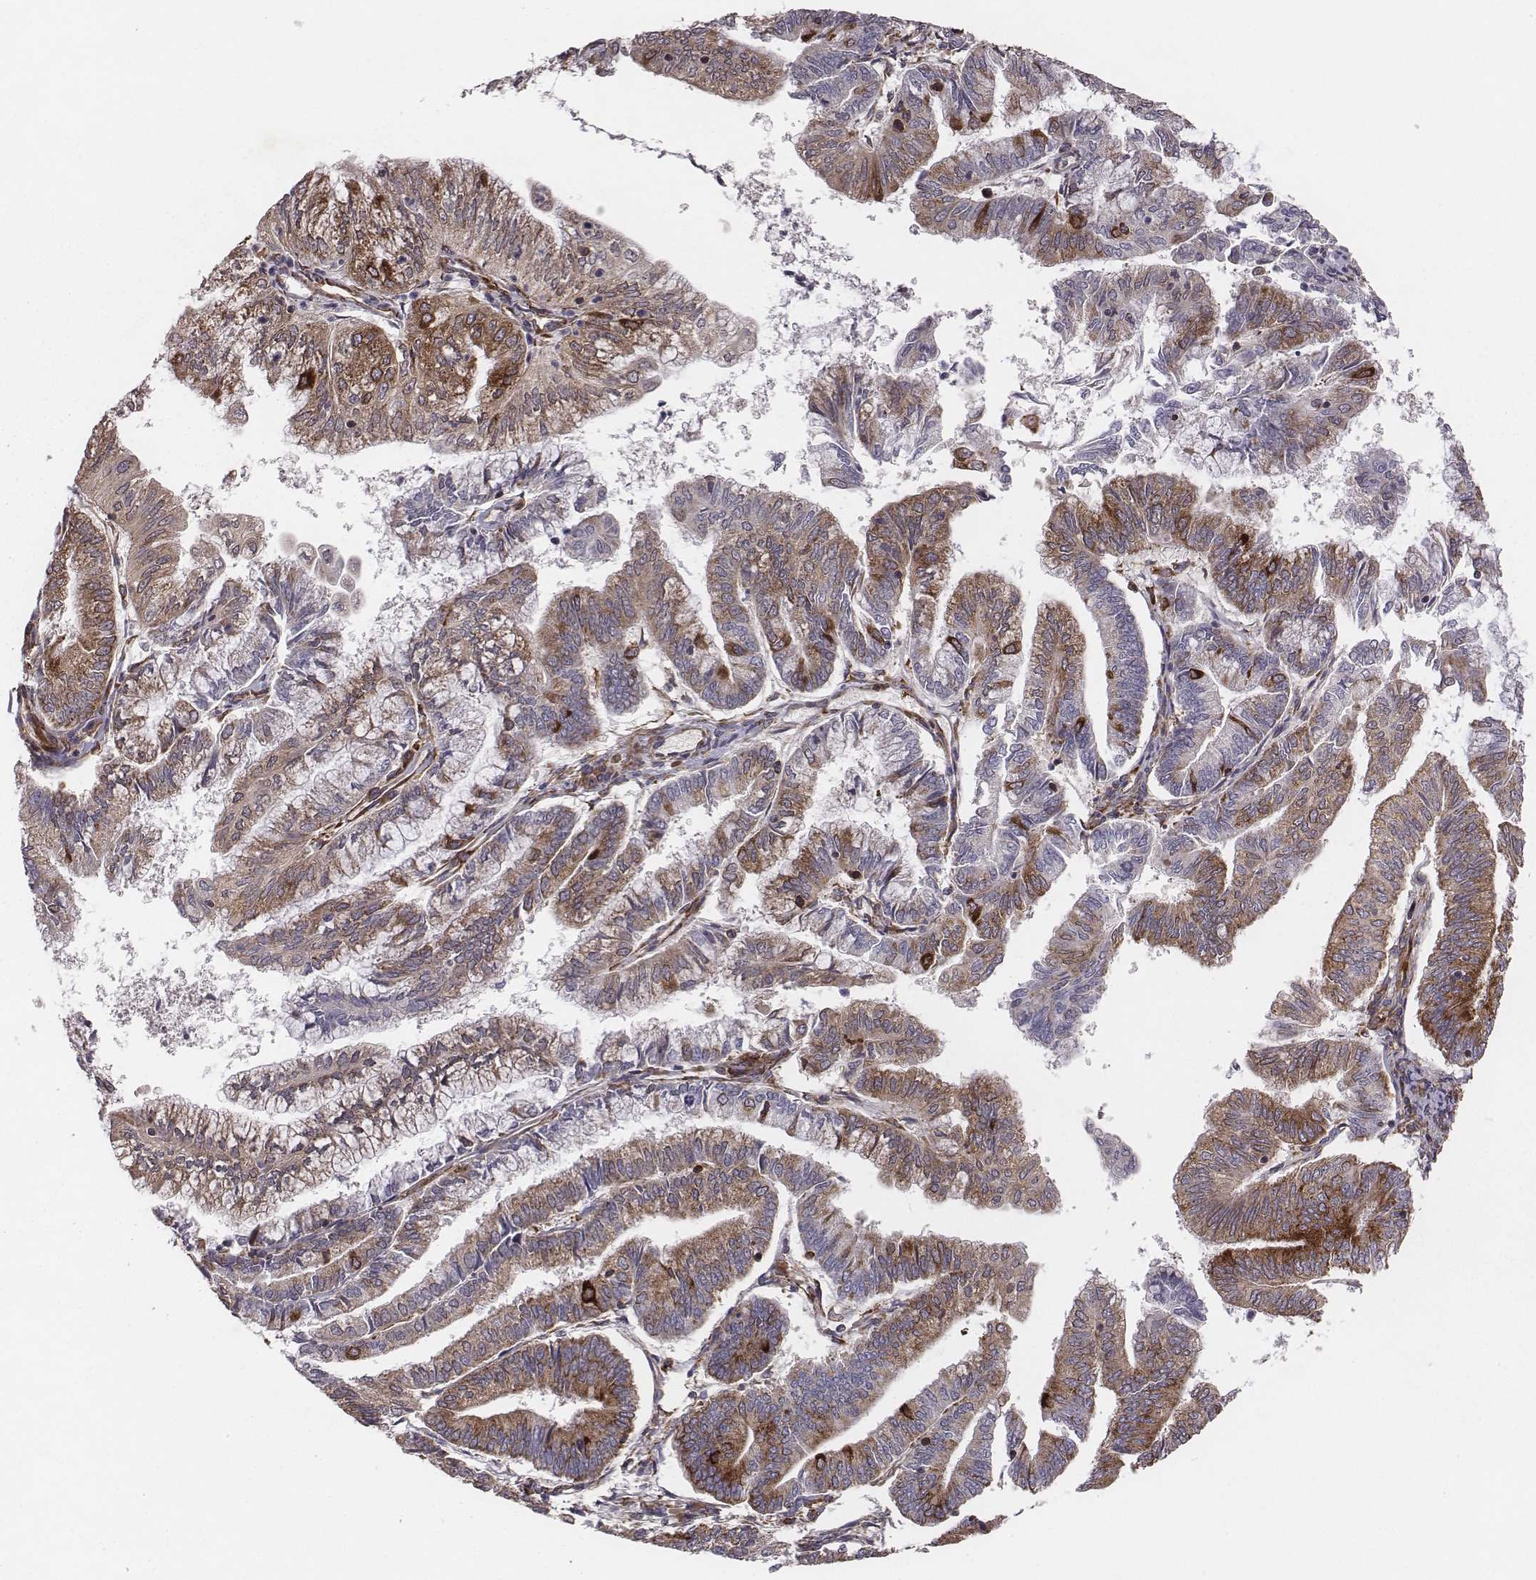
{"staining": {"intensity": "moderate", "quantity": ">75%", "location": "cytoplasmic/membranous"}, "tissue": "endometrial cancer", "cell_type": "Tumor cells", "image_type": "cancer", "snomed": [{"axis": "morphology", "description": "Adenocarcinoma, NOS"}, {"axis": "topography", "description": "Endometrium"}], "caption": "Endometrial cancer stained with a brown dye displays moderate cytoplasmic/membranous positive staining in approximately >75% of tumor cells.", "gene": "TXLNA", "patient": {"sex": "female", "age": 55}}